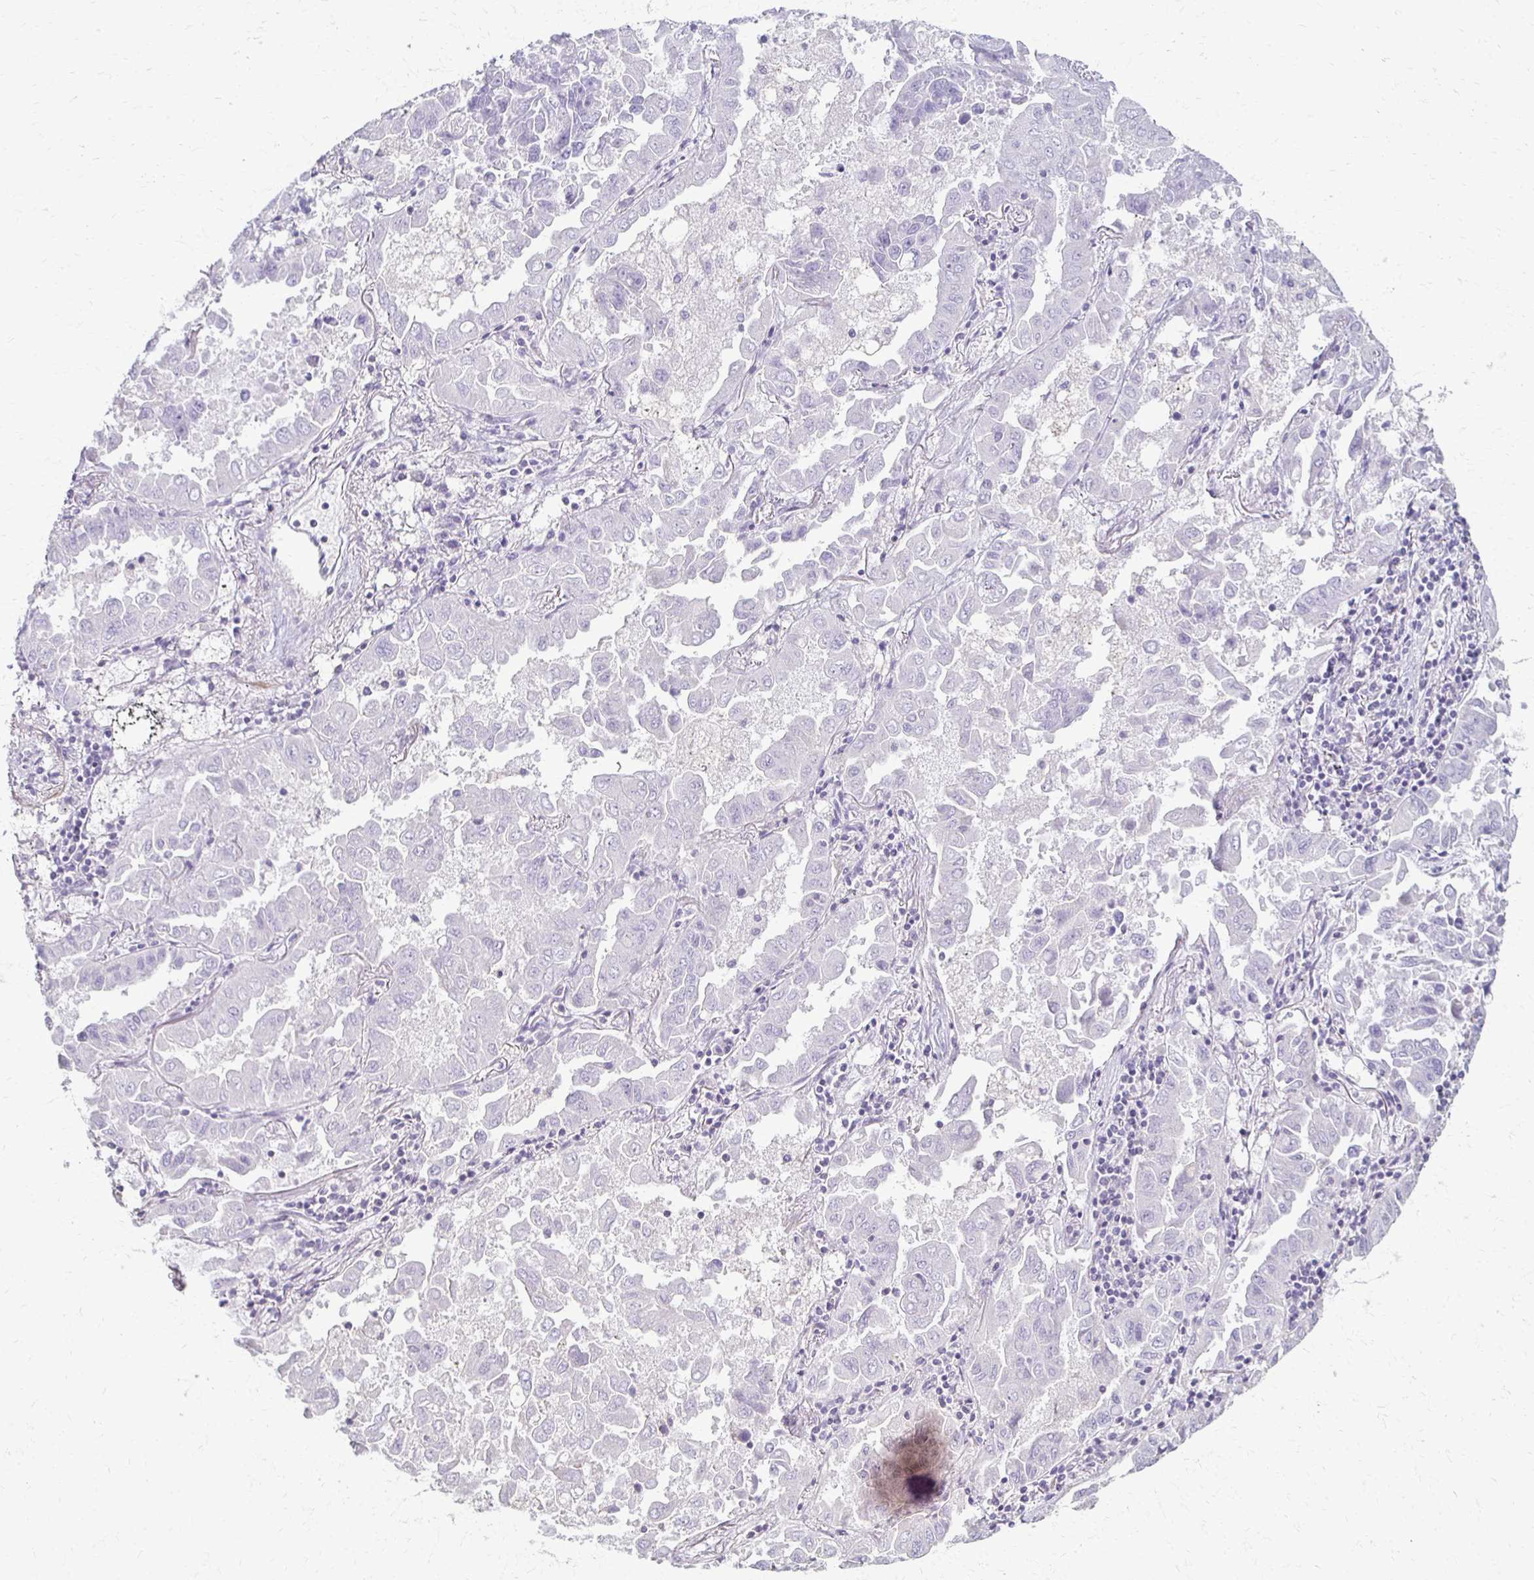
{"staining": {"intensity": "negative", "quantity": "none", "location": "none"}, "tissue": "lung cancer", "cell_type": "Tumor cells", "image_type": "cancer", "snomed": [{"axis": "morphology", "description": "Adenocarcinoma, NOS"}, {"axis": "topography", "description": "Lung"}], "caption": "There is no significant staining in tumor cells of adenocarcinoma (lung).", "gene": "FOXO4", "patient": {"sex": "male", "age": 64}}